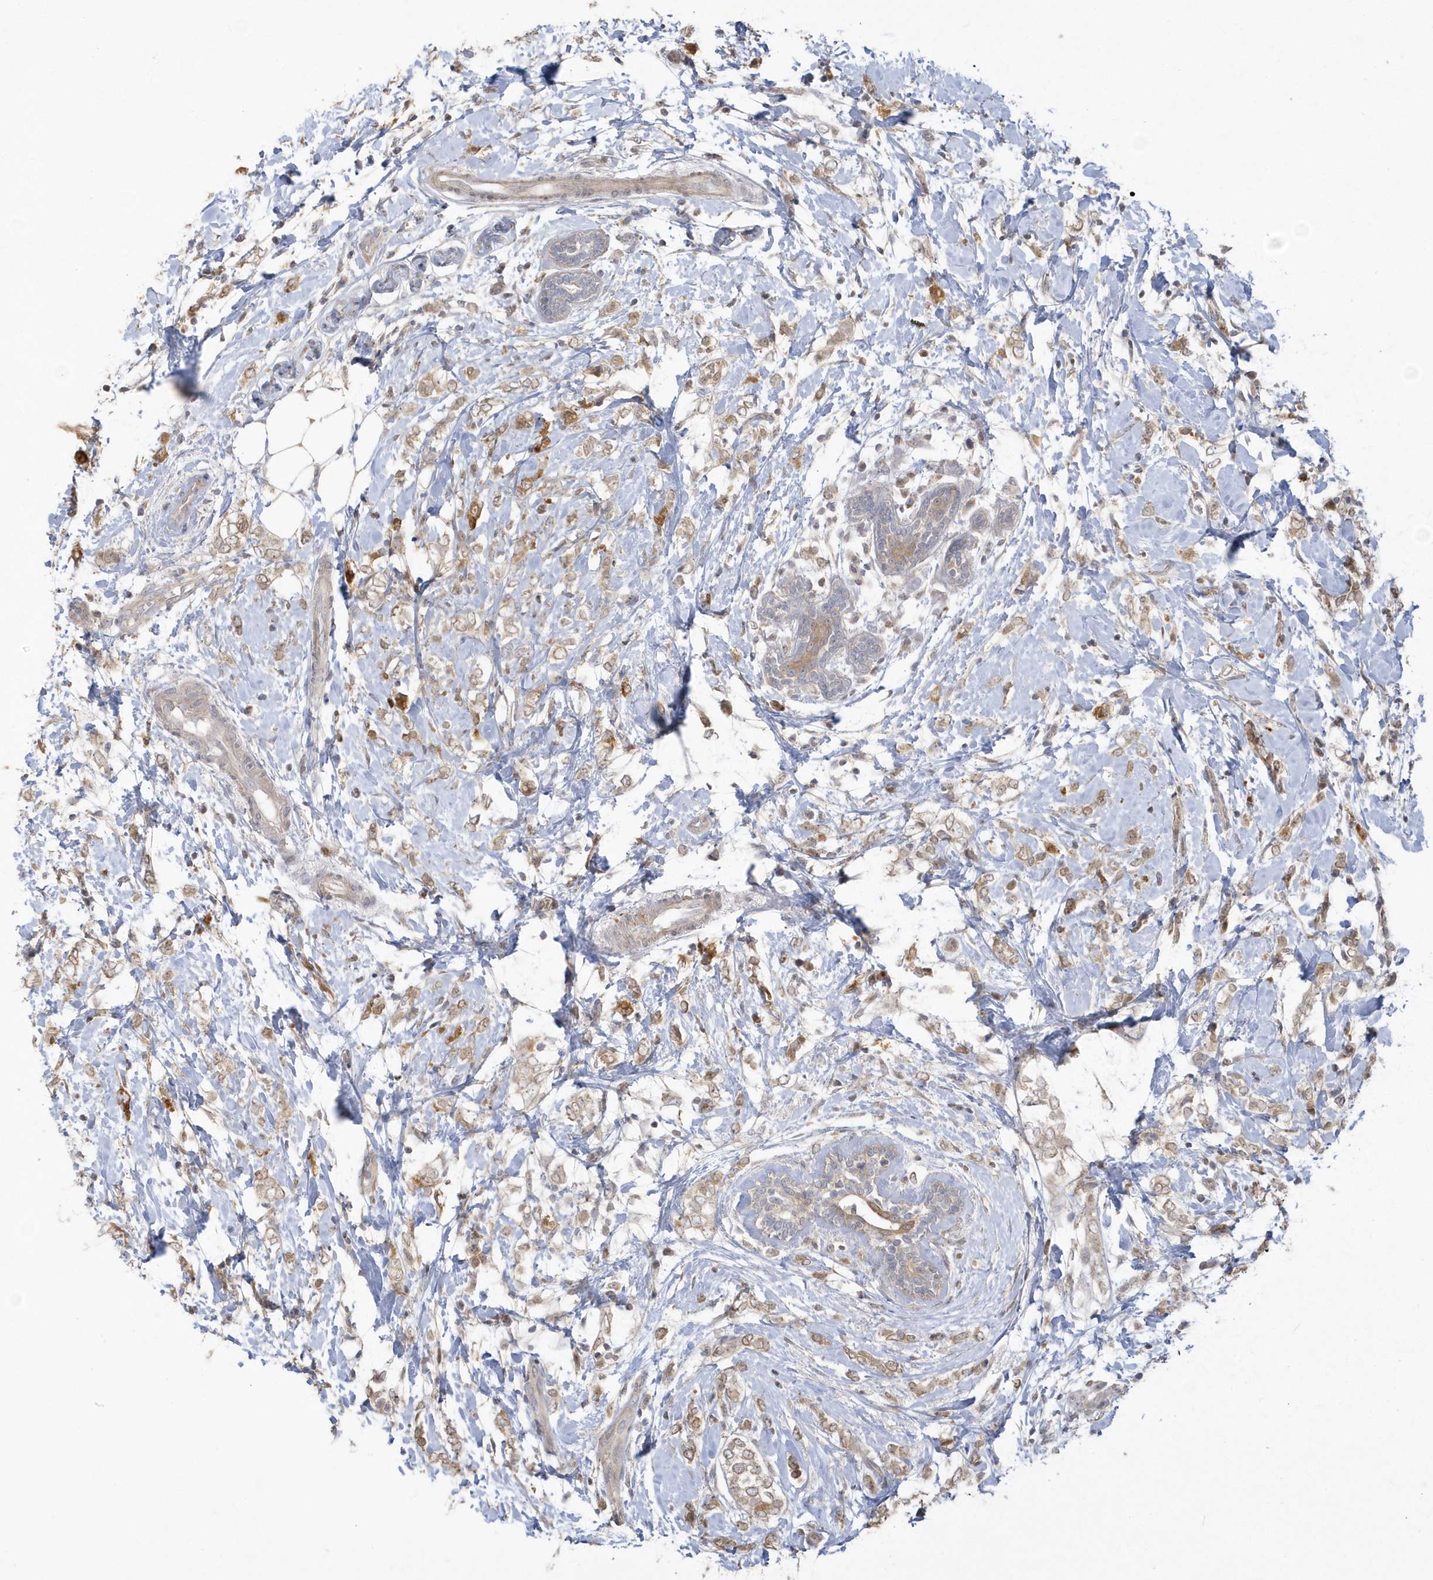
{"staining": {"intensity": "weak", "quantity": ">75%", "location": "nuclear"}, "tissue": "breast cancer", "cell_type": "Tumor cells", "image_type": "cancer", "snomed": [{"axis": "morphology", "description": "Normal tissue, NOS"}, {"axis": "morphology", "description": "Lobular carcinoma"}, {"axis": "topography", "description": "Breast"}], "caption": "Brown immunohistochemical staining in human lobular carcinoma (breast) demonstrates weak nuclear expression in approximately >75% of tumor cells.", "gene": "NAF1", "patient": {"sex": "female", "age": 47}}